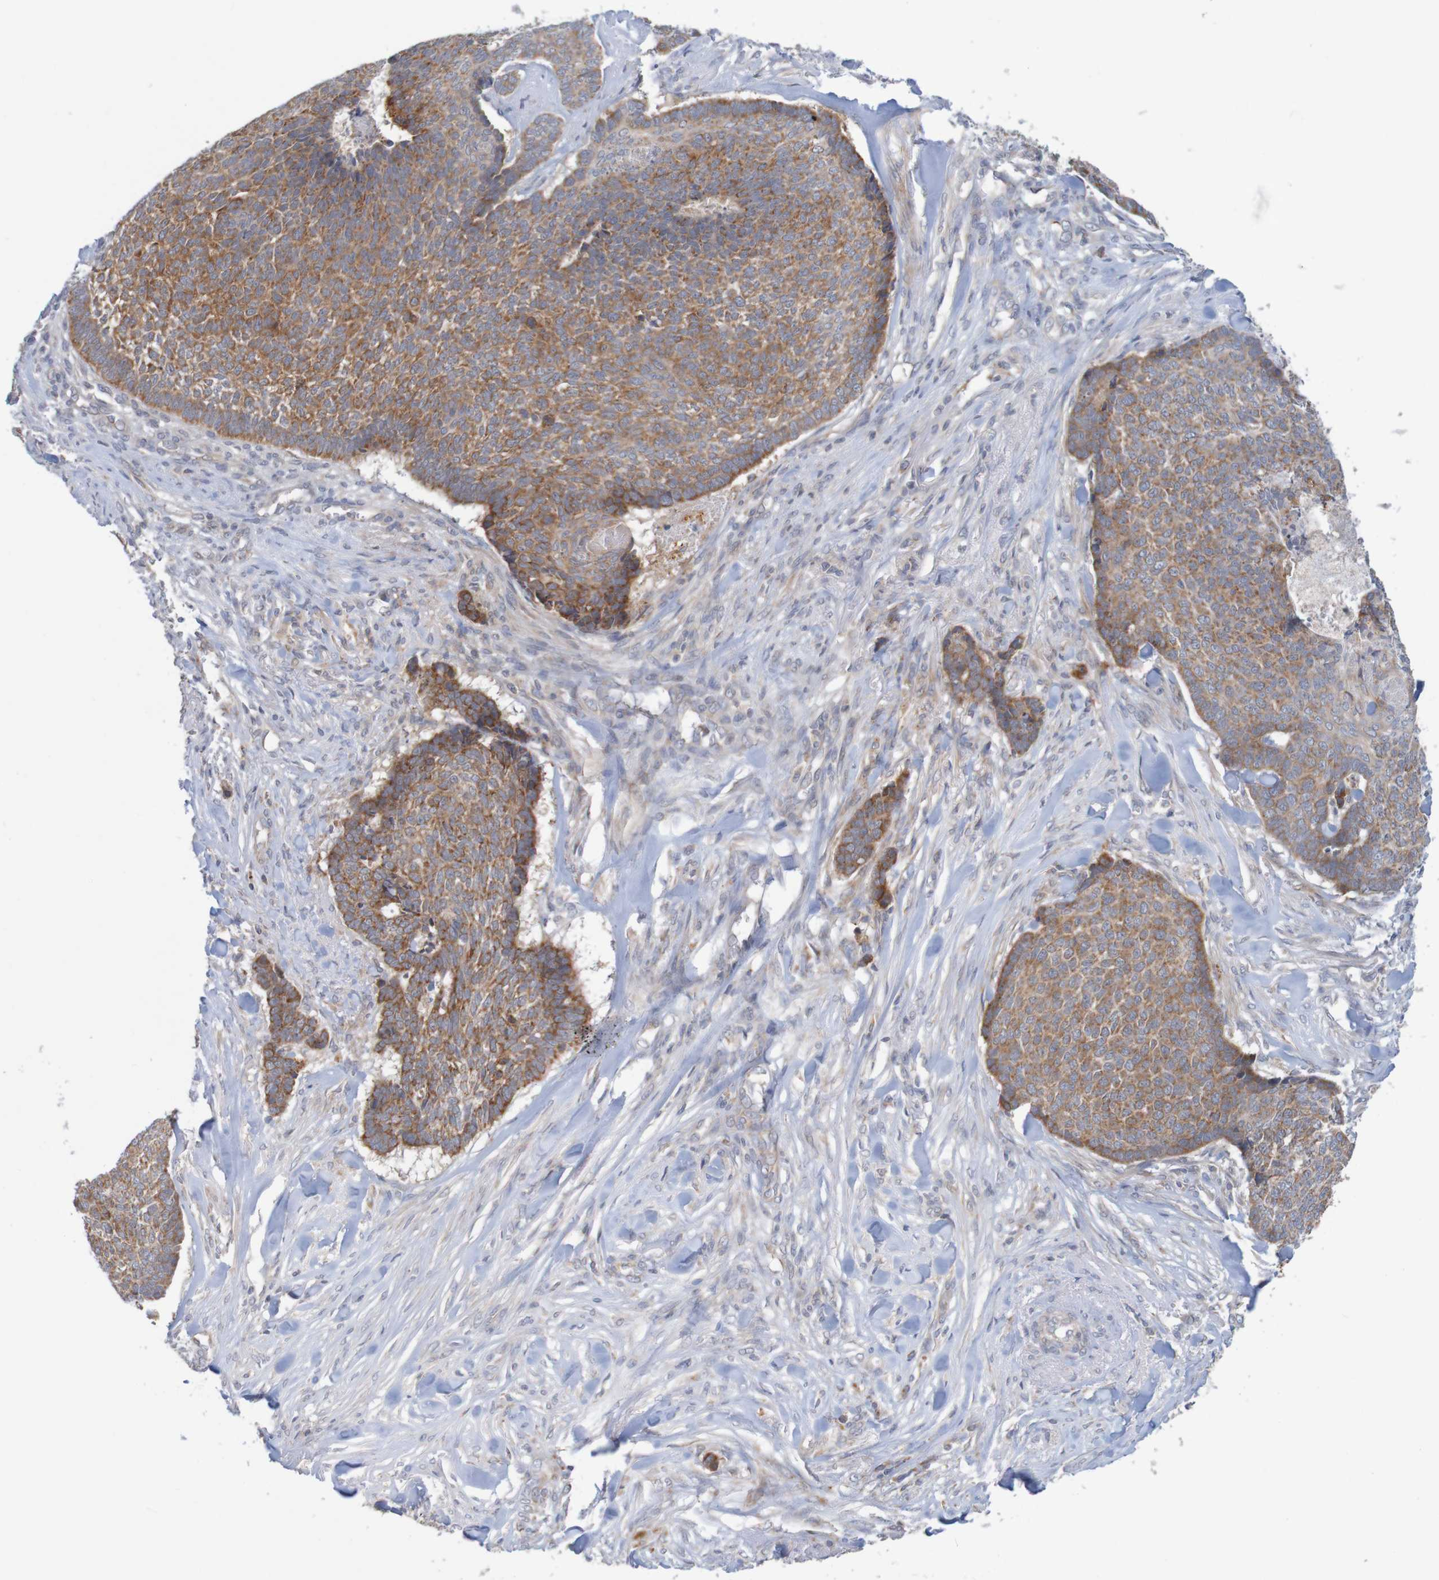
{"staining": {"intensity": "moderate", "quantity": ">75%", "location": "cytoplasmic/membranous"}, "tissue": "skin cancer", "cell_type": "Tumor cells", "image_type": "cancer", "snomed": [{"axis": "morphology", "description": "Basal cell carcinoma"}, {"axis": "topography", "description": "Skin"}], "caption": "Immunohistochemistry micrograph of human skin basal cell carcinoma stained for a protein (brown), which displays medium levels of moderate cytoplasmic/membranous staining in approximately >75% of tumor cells.", "gene": "NAV2", "patient": {"sex": "male", "age": 84}}